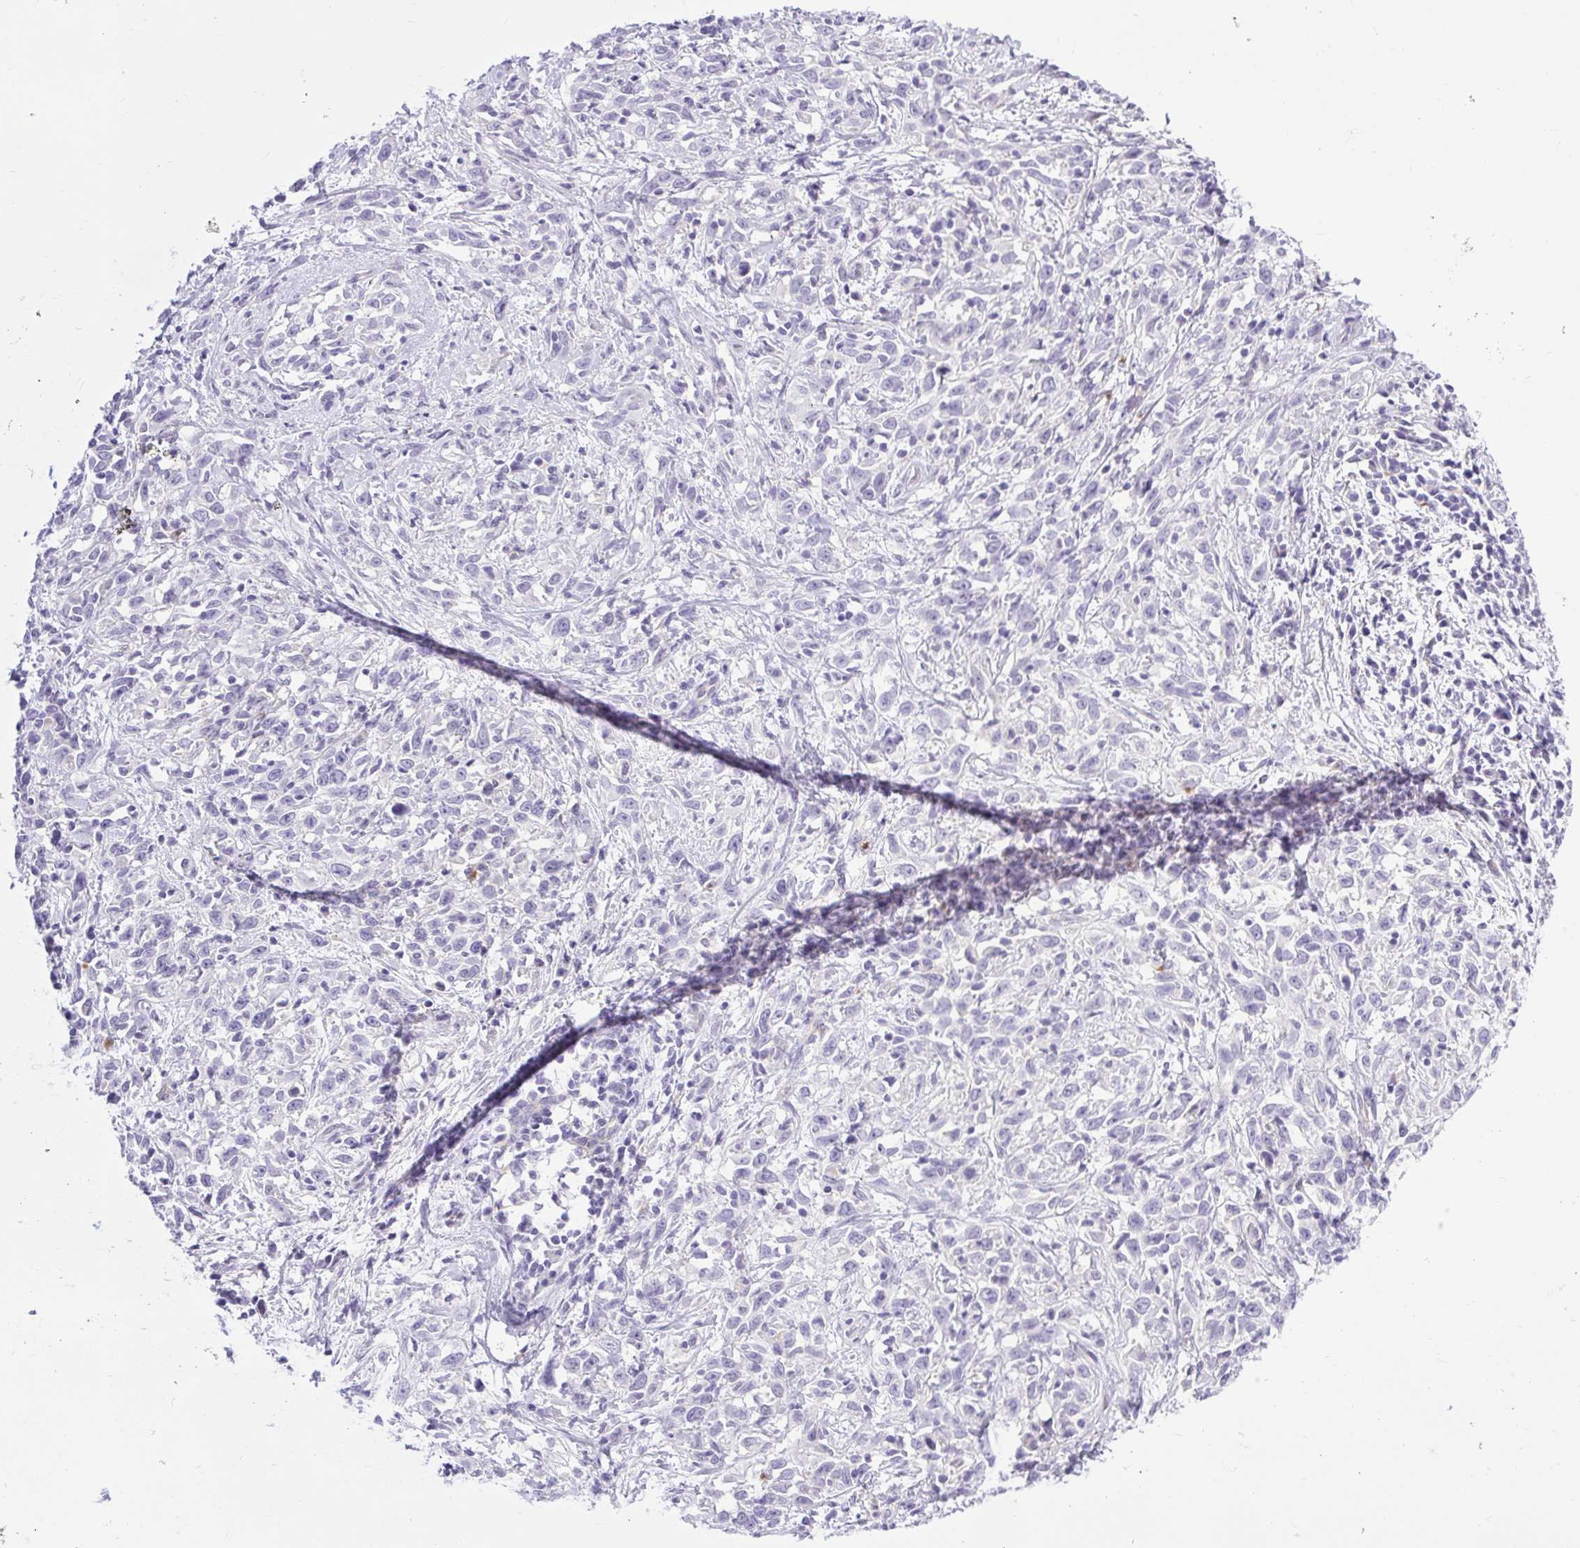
{"staining": {"intensity": "negative", "quantity": "none", "location": "none"}, "tissue": "cervical cancer", "cell_type": "Tumor cells", "image_type": "cancer", "snomed": [{"axis": "morphology", "description": "Adenocarcinoma, NOS"}, {"axis": "topography", "description": "Cervix"}], "caption": "Immunohistochemistry (IHC) image of neoplastic tissue: human adenocarcinoma (cervical) stained with DAB (3,3'-diaminobenzidine) demonstrates no significant protein positivity in tumor cells.", "gene": "BCAS1", "patient": {"sex": "female", "age": 40}}